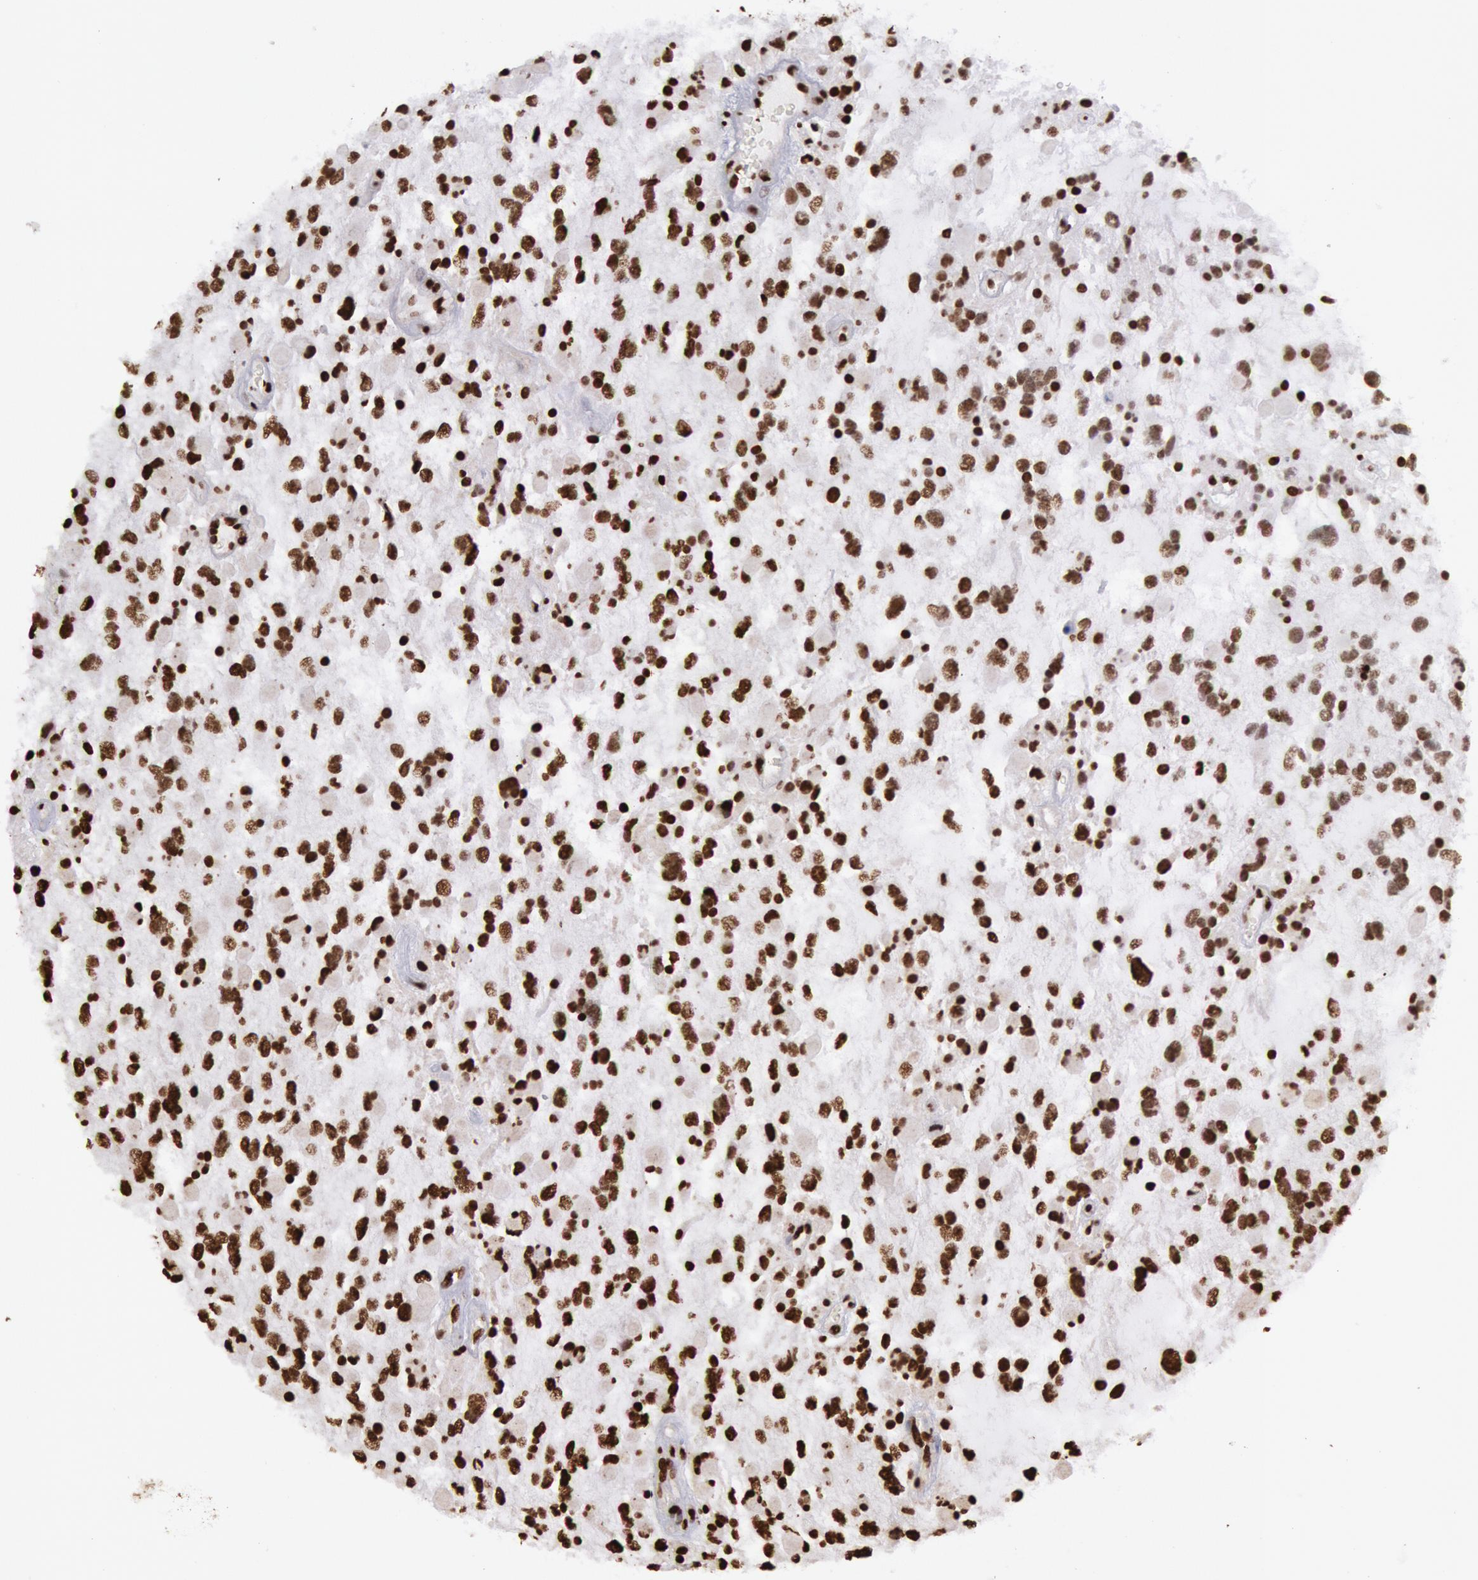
{"staining": {"intensity": "strong", "quantity": ">75%", "location": "nuclear"}, "tissue": "glioma", "cell_type": "Tumor cells", "image_type": "cancer", "snomed": [{"axis": "morphology", "description": "Glioma, malignant, High grade"}, {"axis": "topography", "description": "Brain"}], "caption": "Protein staining of high-grade glioma (malignant) tissue shows strong nuclear staining in about >75% of tumor cells.", "gene": "H3-4", "patient": {"sex": "female", "age": 37}}